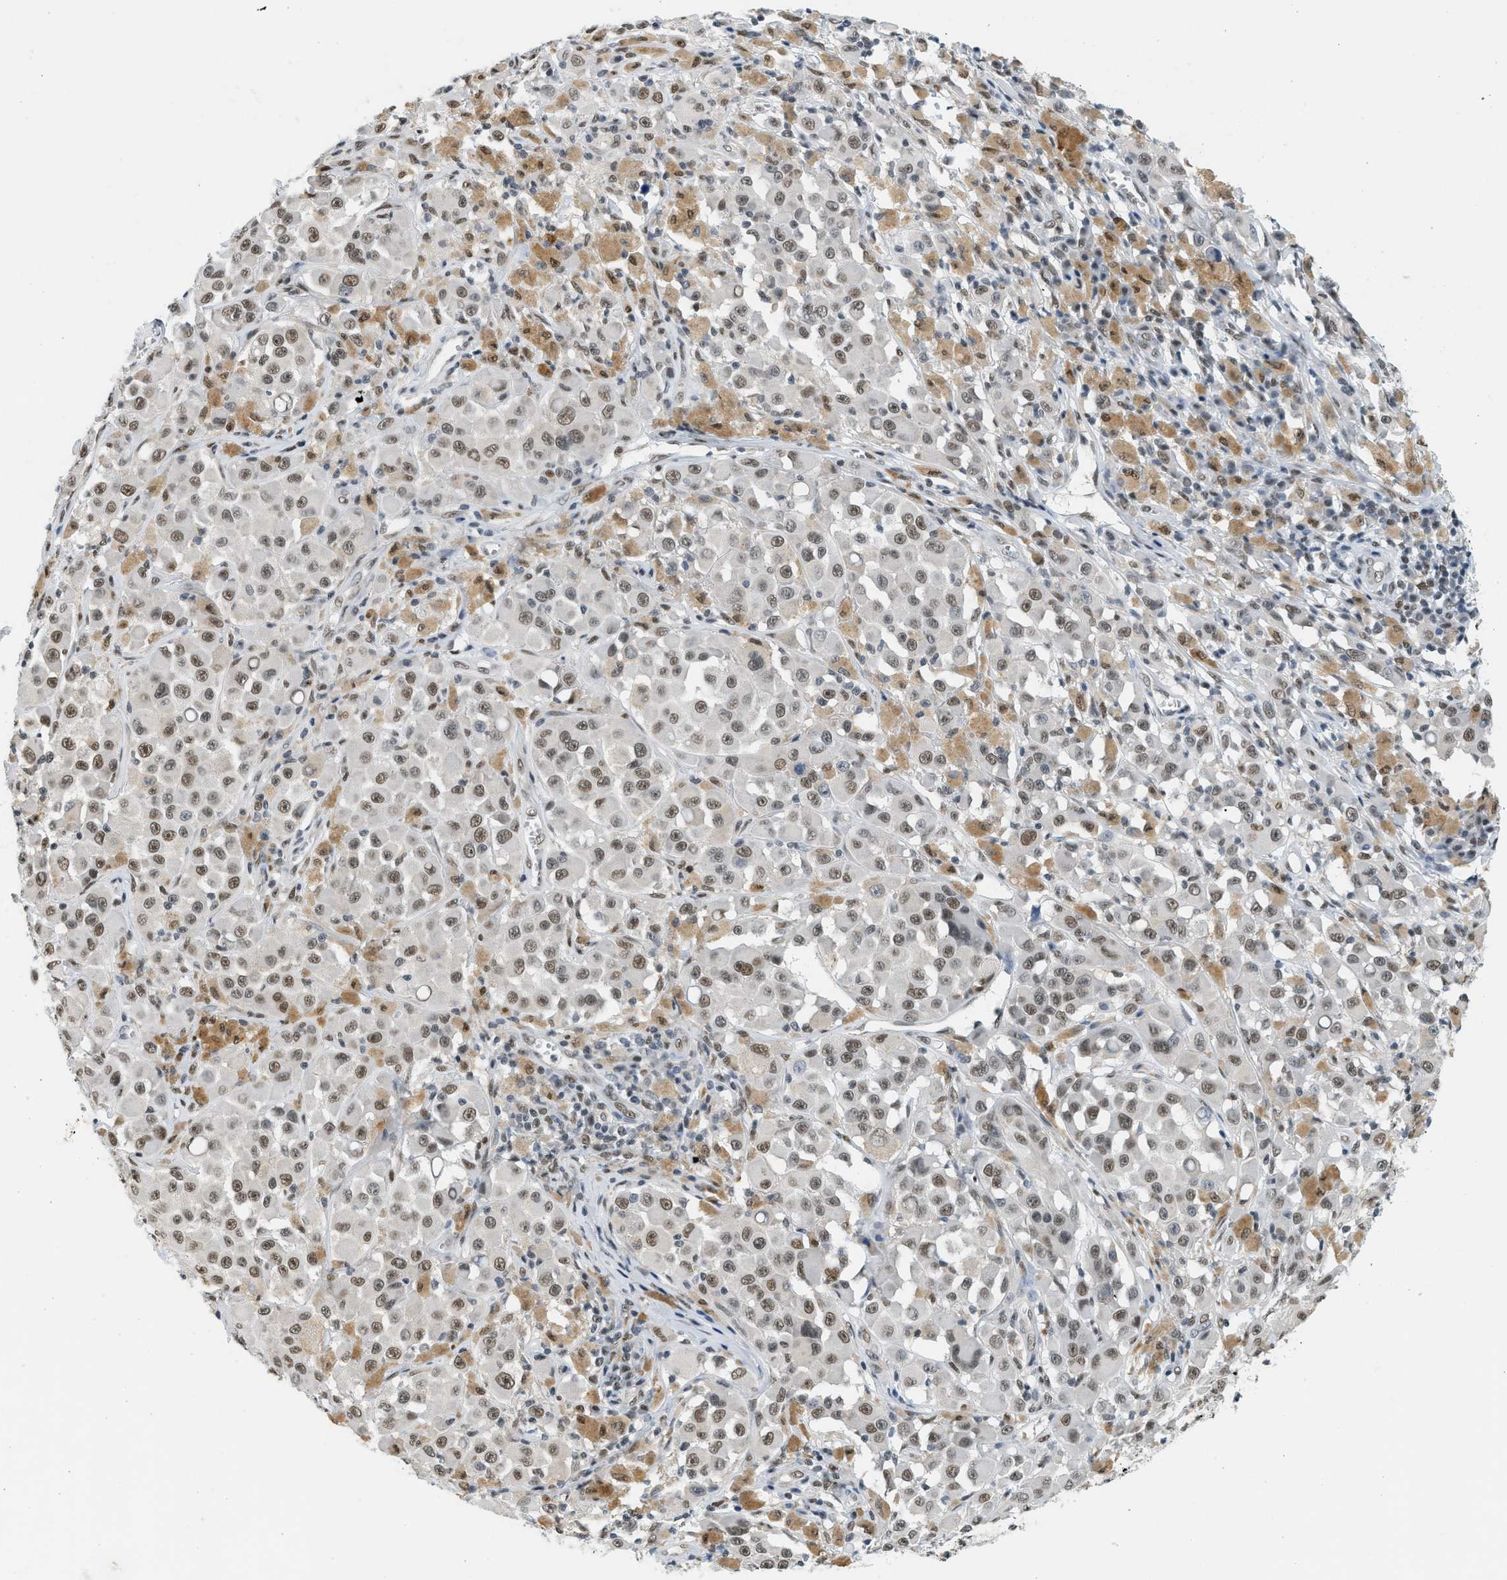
{"staining": {"intensity": "weak", "quantity": ">75%", "location": "nuclear"}, "tissue": "melanoma", "cell_type": "Tumor cells", "image_type": "cancer", "snomed": [{"axis": "morphology", "description": "Malignant melanoma, NOS"}, {"axis": "topography", "description": "Skin"}], "caption": "Immunohistochemical staining of human malignant melanoma reveals weak nuclear protein expression in about >75% of tumor cells. The staining was performed using DAB (3,3'-diaminobenzidine) to visualize the protein expression in brown, while the nuclei were stained in blue with hematoxylin (Magnification: 20x).", "gene": "HIPK1", "patient": {"sex": "male", "age": 84}}